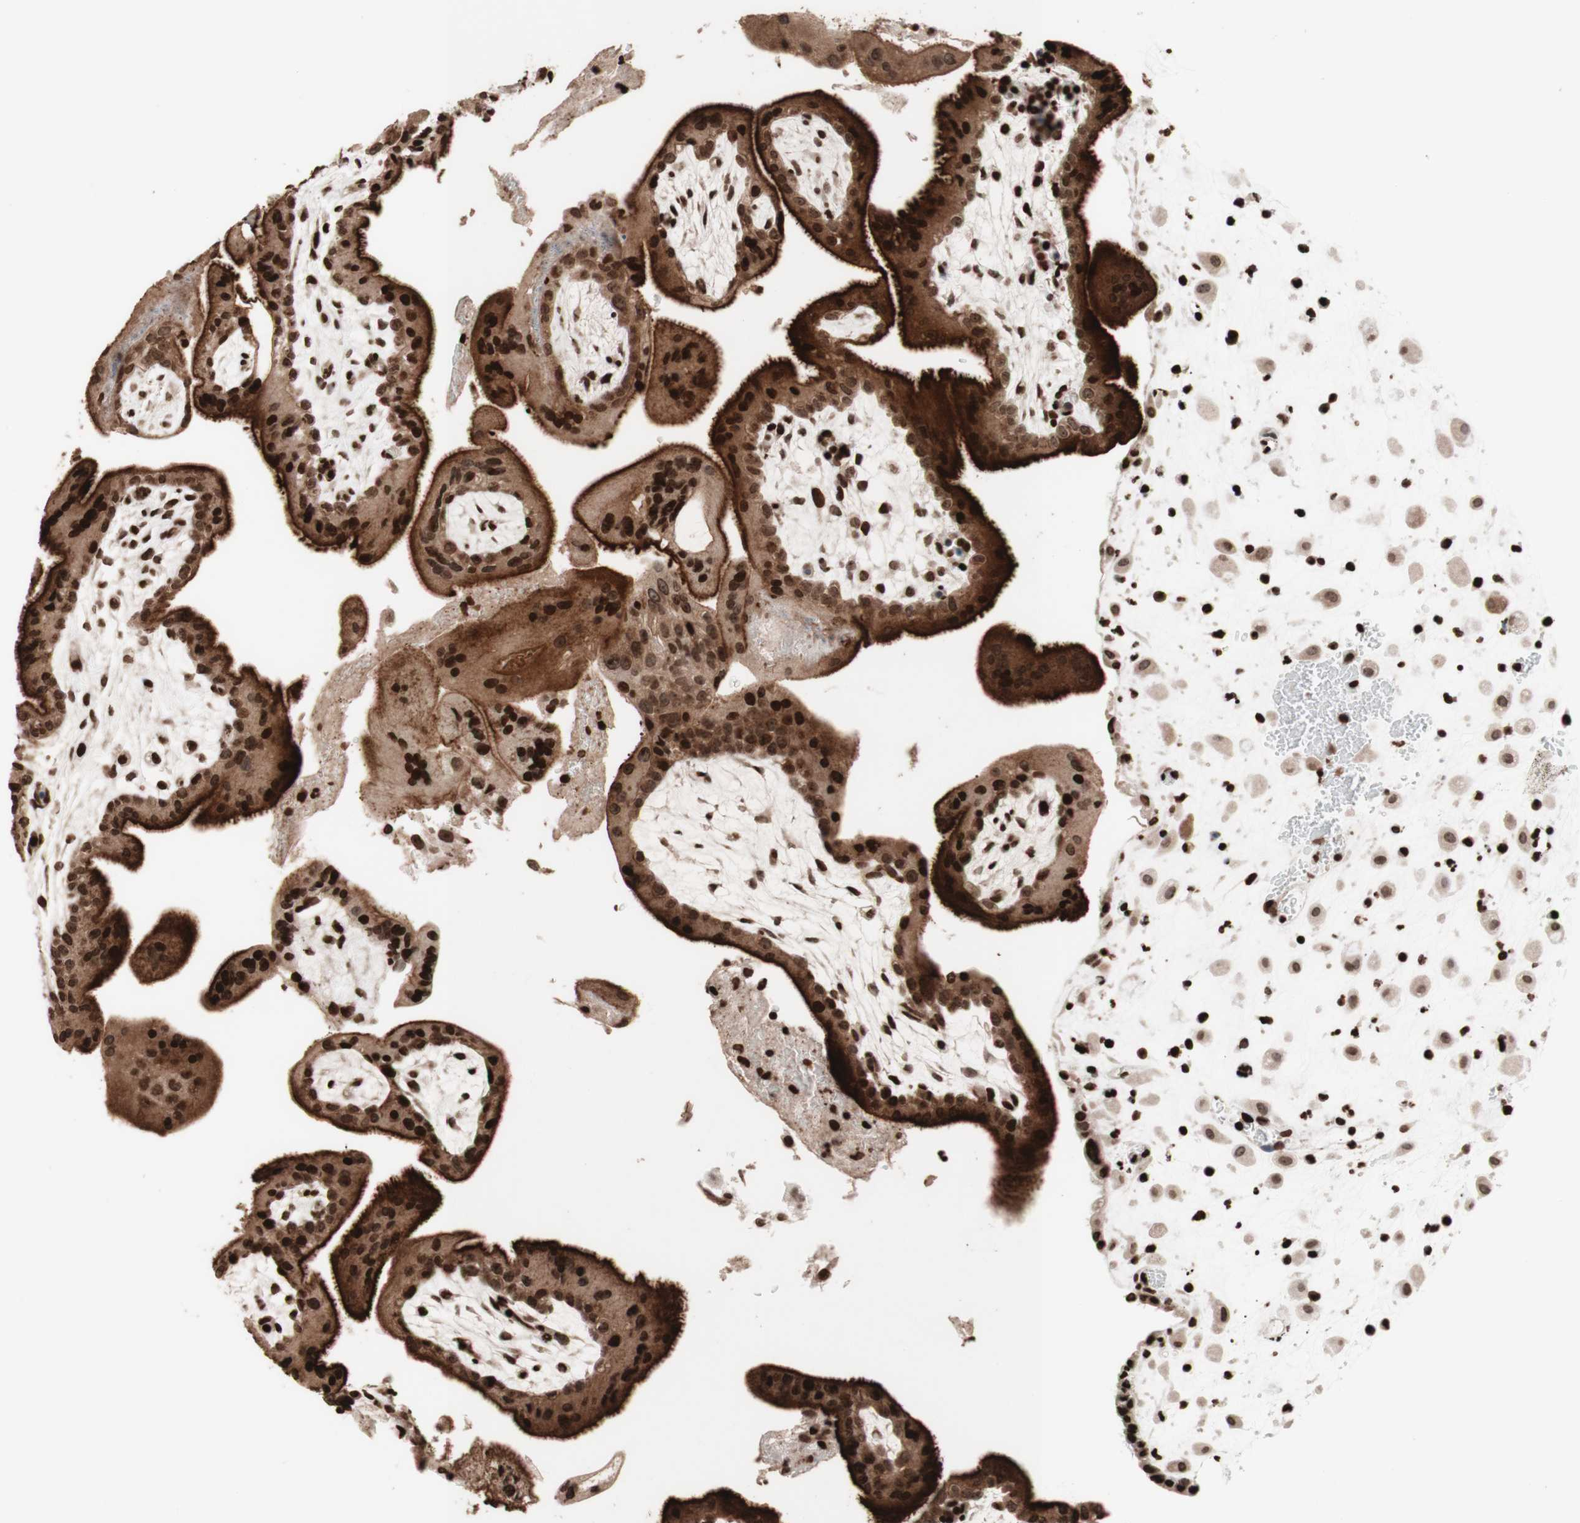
{"staining": {"intensity": "weak", "quantity": ">75%", "location": "cytoplasmic/membranous,nuclear"}, "tissue": "placenta", "cell_type": "Decidual cells", "image_type": "normal", "snomed": [{"axis": "morphology", "description": "Normal tissue, NOS"}, {"axis": "topography", "description": "Placenta"}], "caption": "Benign placenta reveals weak cytoplasmic/membranous,nuclear positivity in approximately >75% of decidual cells, visualized by immunohistochemistry.", "gene": "NCAPD2", "patient": {"sex": "female", "age": 35}}